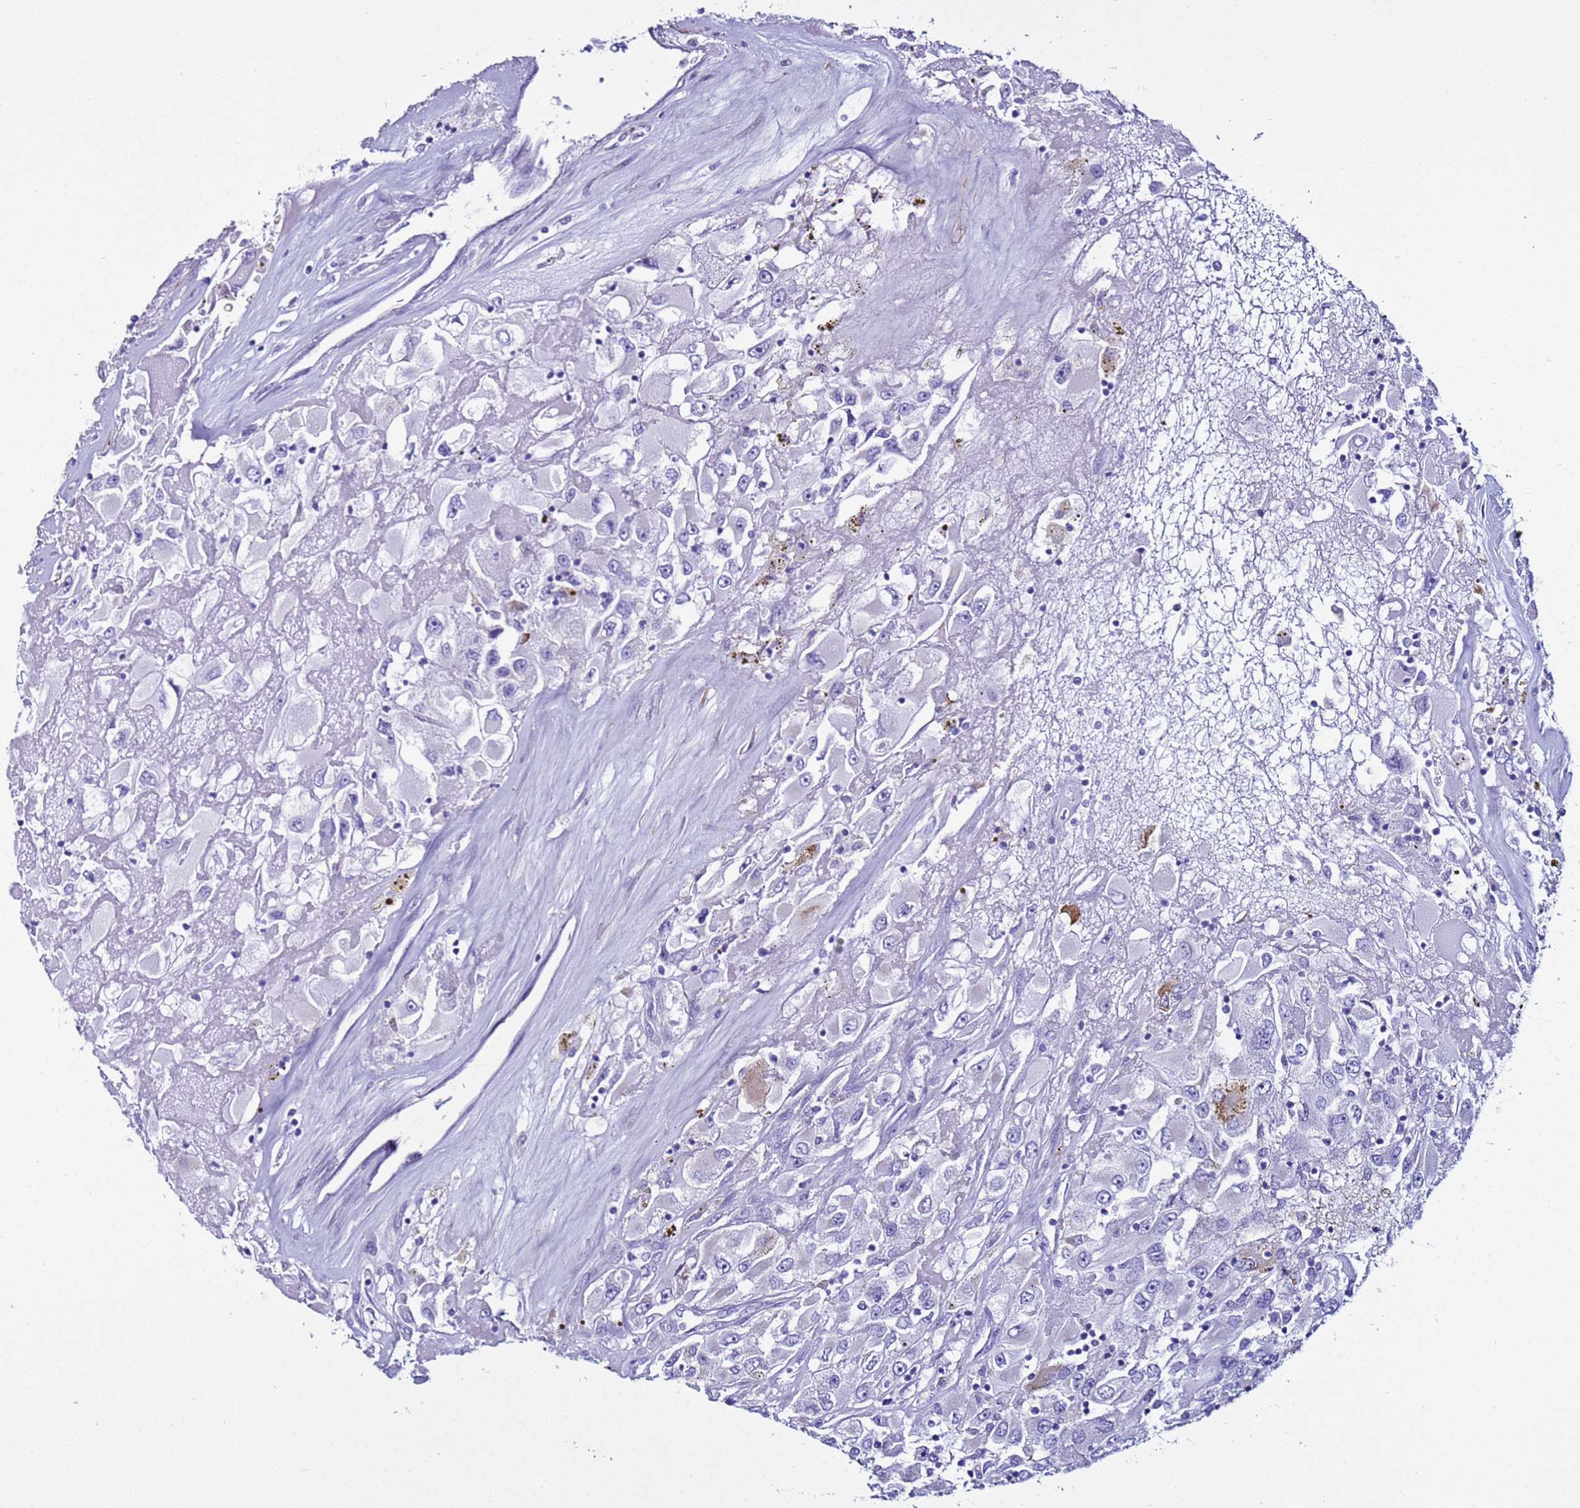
{"staining": {"intensity": "negative", "quantity": "none", "location": "none"}, "tissue": "renal cancer", "cell_type": "Tumor cells", "image_type": "cancer", "snomed": [{"axis": "morphology", "description": "Adenocarcinoma, NOS"}, {"axis": "topography", "description": "Kidney"}], "caption": "DAB (3,3'-diaminobenzidine) immunohistochemical staining of human renal adenocarcinoma reveals no significant expression in tumor cells. (Stains: DAB immunohistochemistry (IHC) with hematoxylin counter stain, Microscopy: brightfield microscopy at high magnification).", "gene": "LCMT1", "patient": {"sex": "female", "age": 52}}